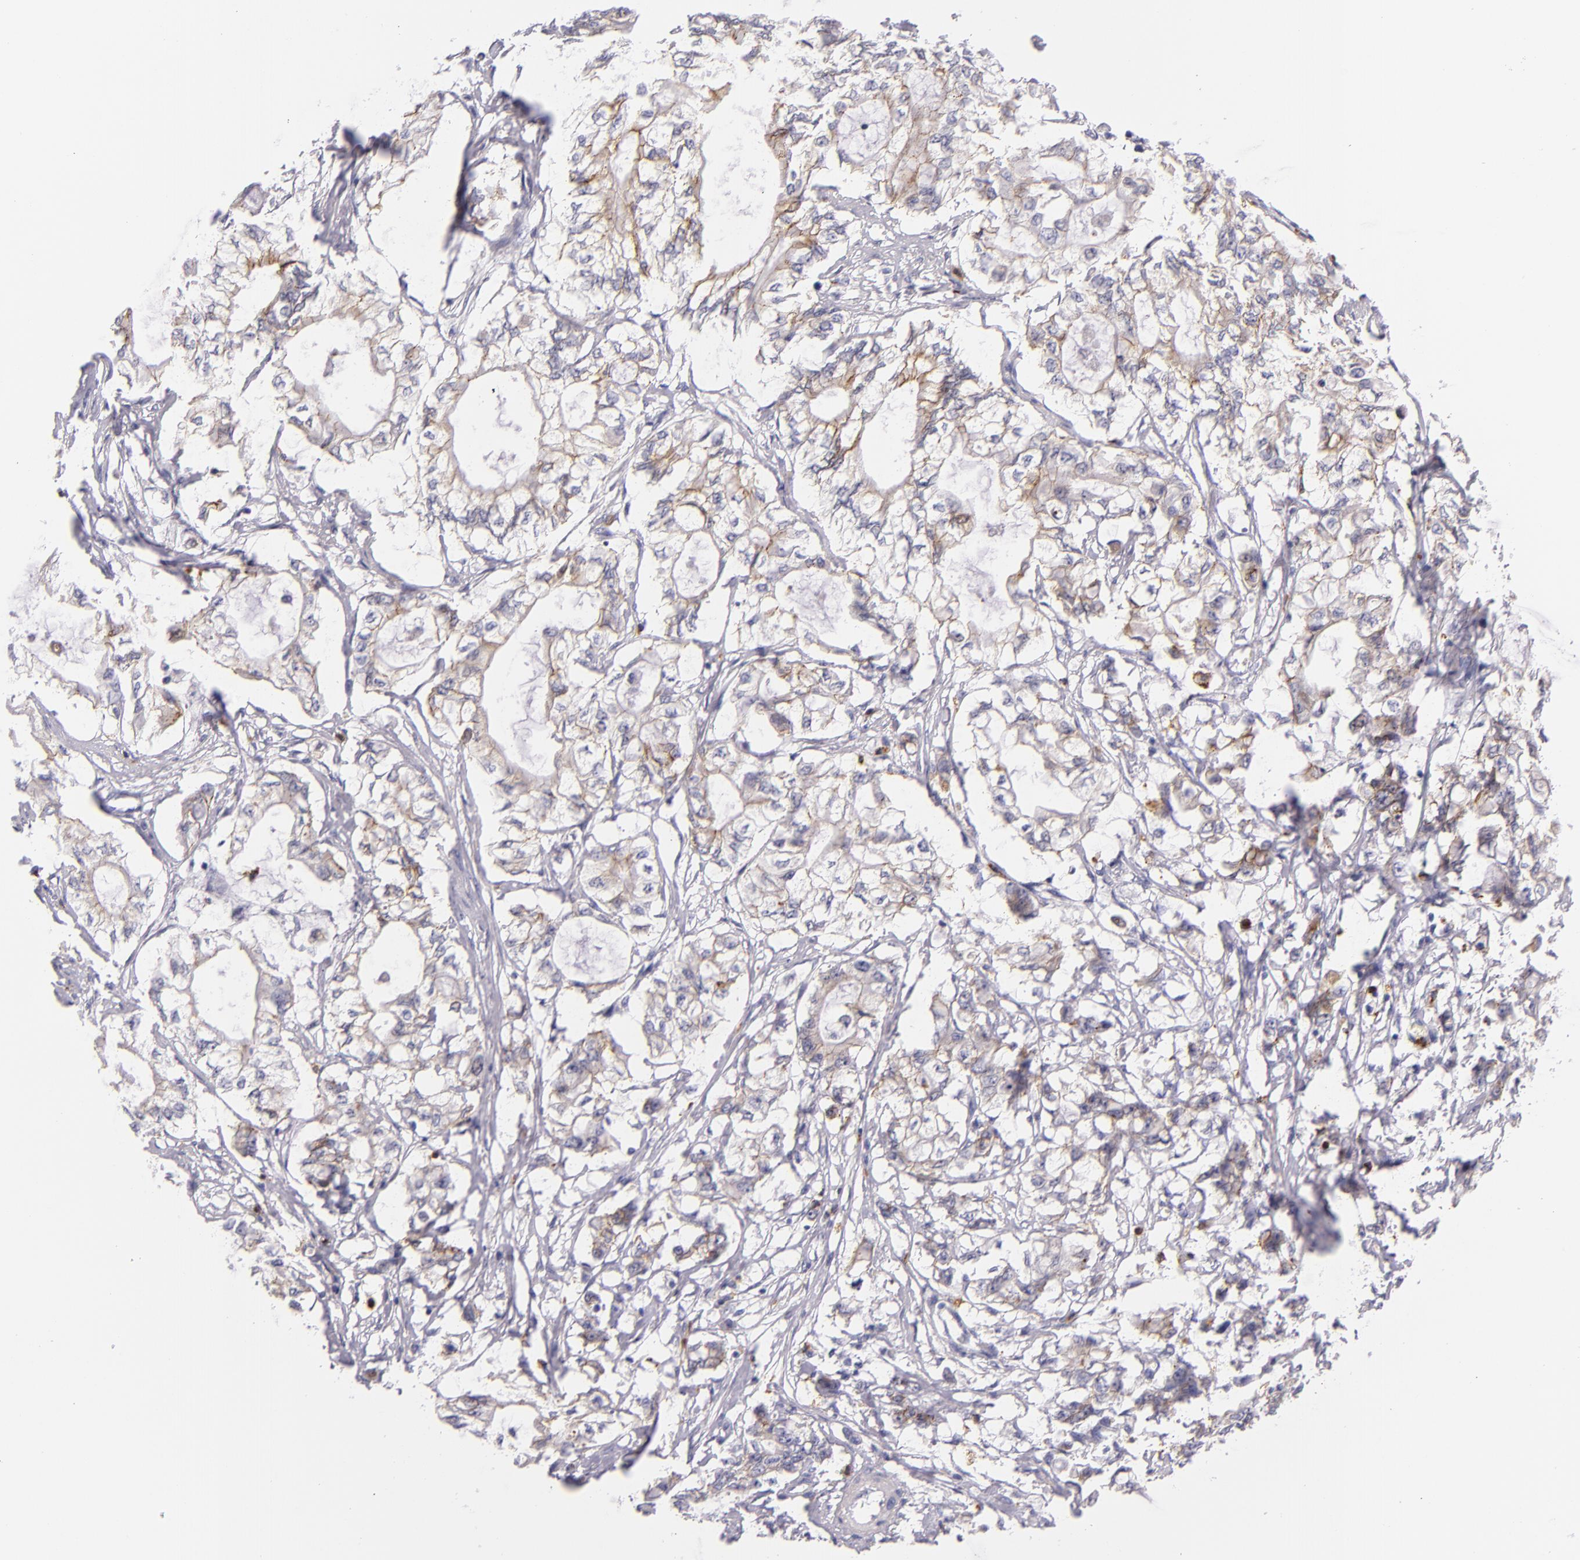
{"staining": {"intensity": "moderate", "quantity": "25%-75%", "location": "cytoplasmic/membranous"}, "tissue": "pancreatic cancer", "cell_type": "Tumor cells", "image_type": "cancer", "snomed": [{"axis": "morphology", "description": "Adenocarcinoma, NOS"}, {"axis": "topography", "description": "Pancreas"}], "caption": "Immunohistochemical staining of pancreatic adenocarcinoma displays moderate cytoplasmic/membranous protein staining in approximately 25%-75% of tumor cells. Using DAB (3,3'-diaminobenzidine) (brown) and hematoxylin (blue) stains, captured at high magnification using brightfield microscopy.", "gene": "CDH3", "patient": {"sex": "male", "age": 79}}